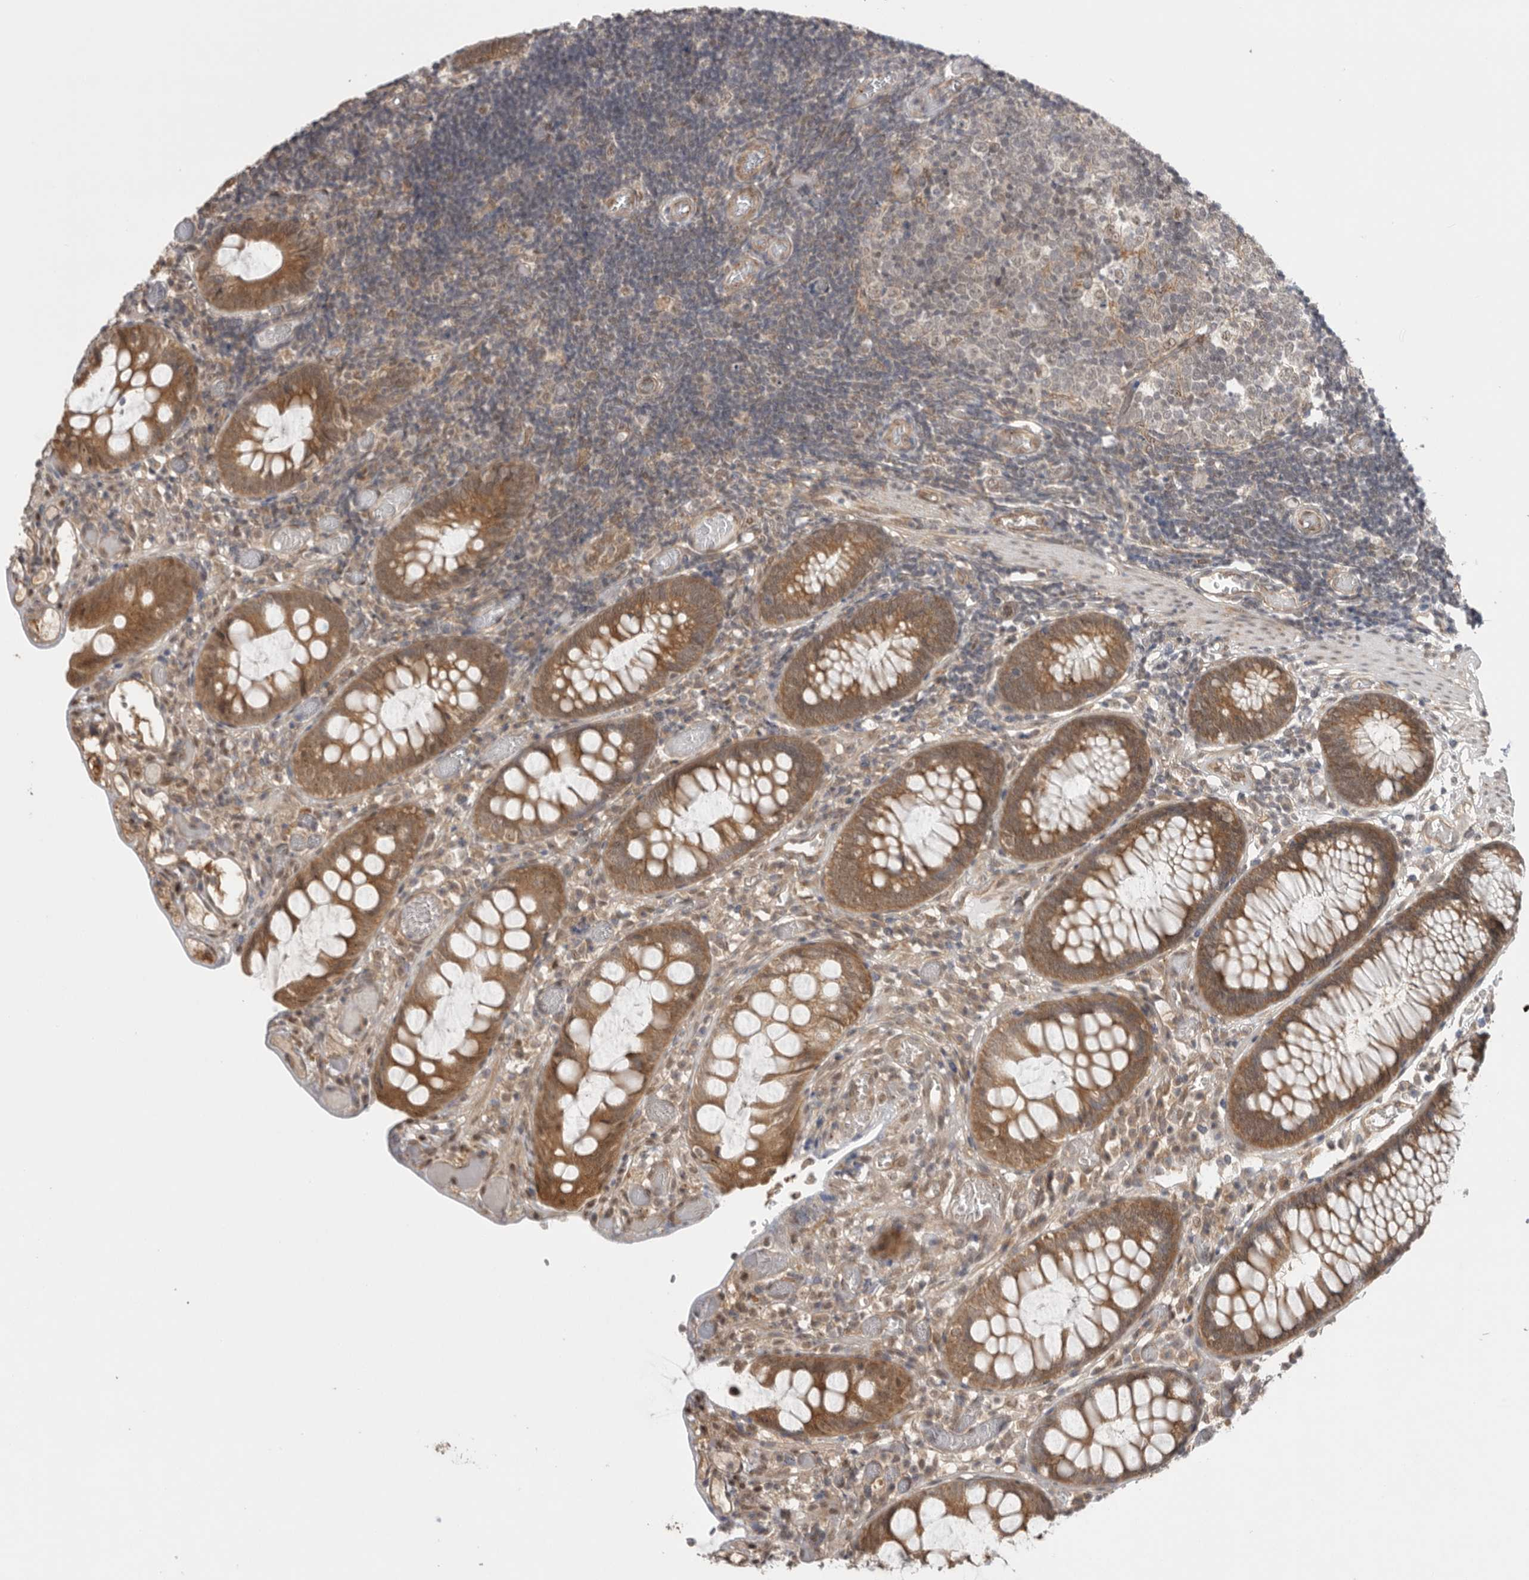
{"staining": {"intensity": "weak", "quantity": ">75%", "location": "cytoplasmic/membranous"}, "tissue": "colon", "cell_type": "Endothelial cells", "image_type": "normal", "snomed": [{"axis": "morphology", "description": "Normal tissue, NOS"}, {"axis": "topography", "description": "Colon"}], "caption": "IHC (DAB) staining of benign colon demonstrates weak cytoplasmic/membranous protein expression in about >75% of endothelial cells. The protein of interest is shown in brown color, while the nuclei are stained blue.", "gene": "VPS50", "patient": {"sex": "male", "age": 14}}